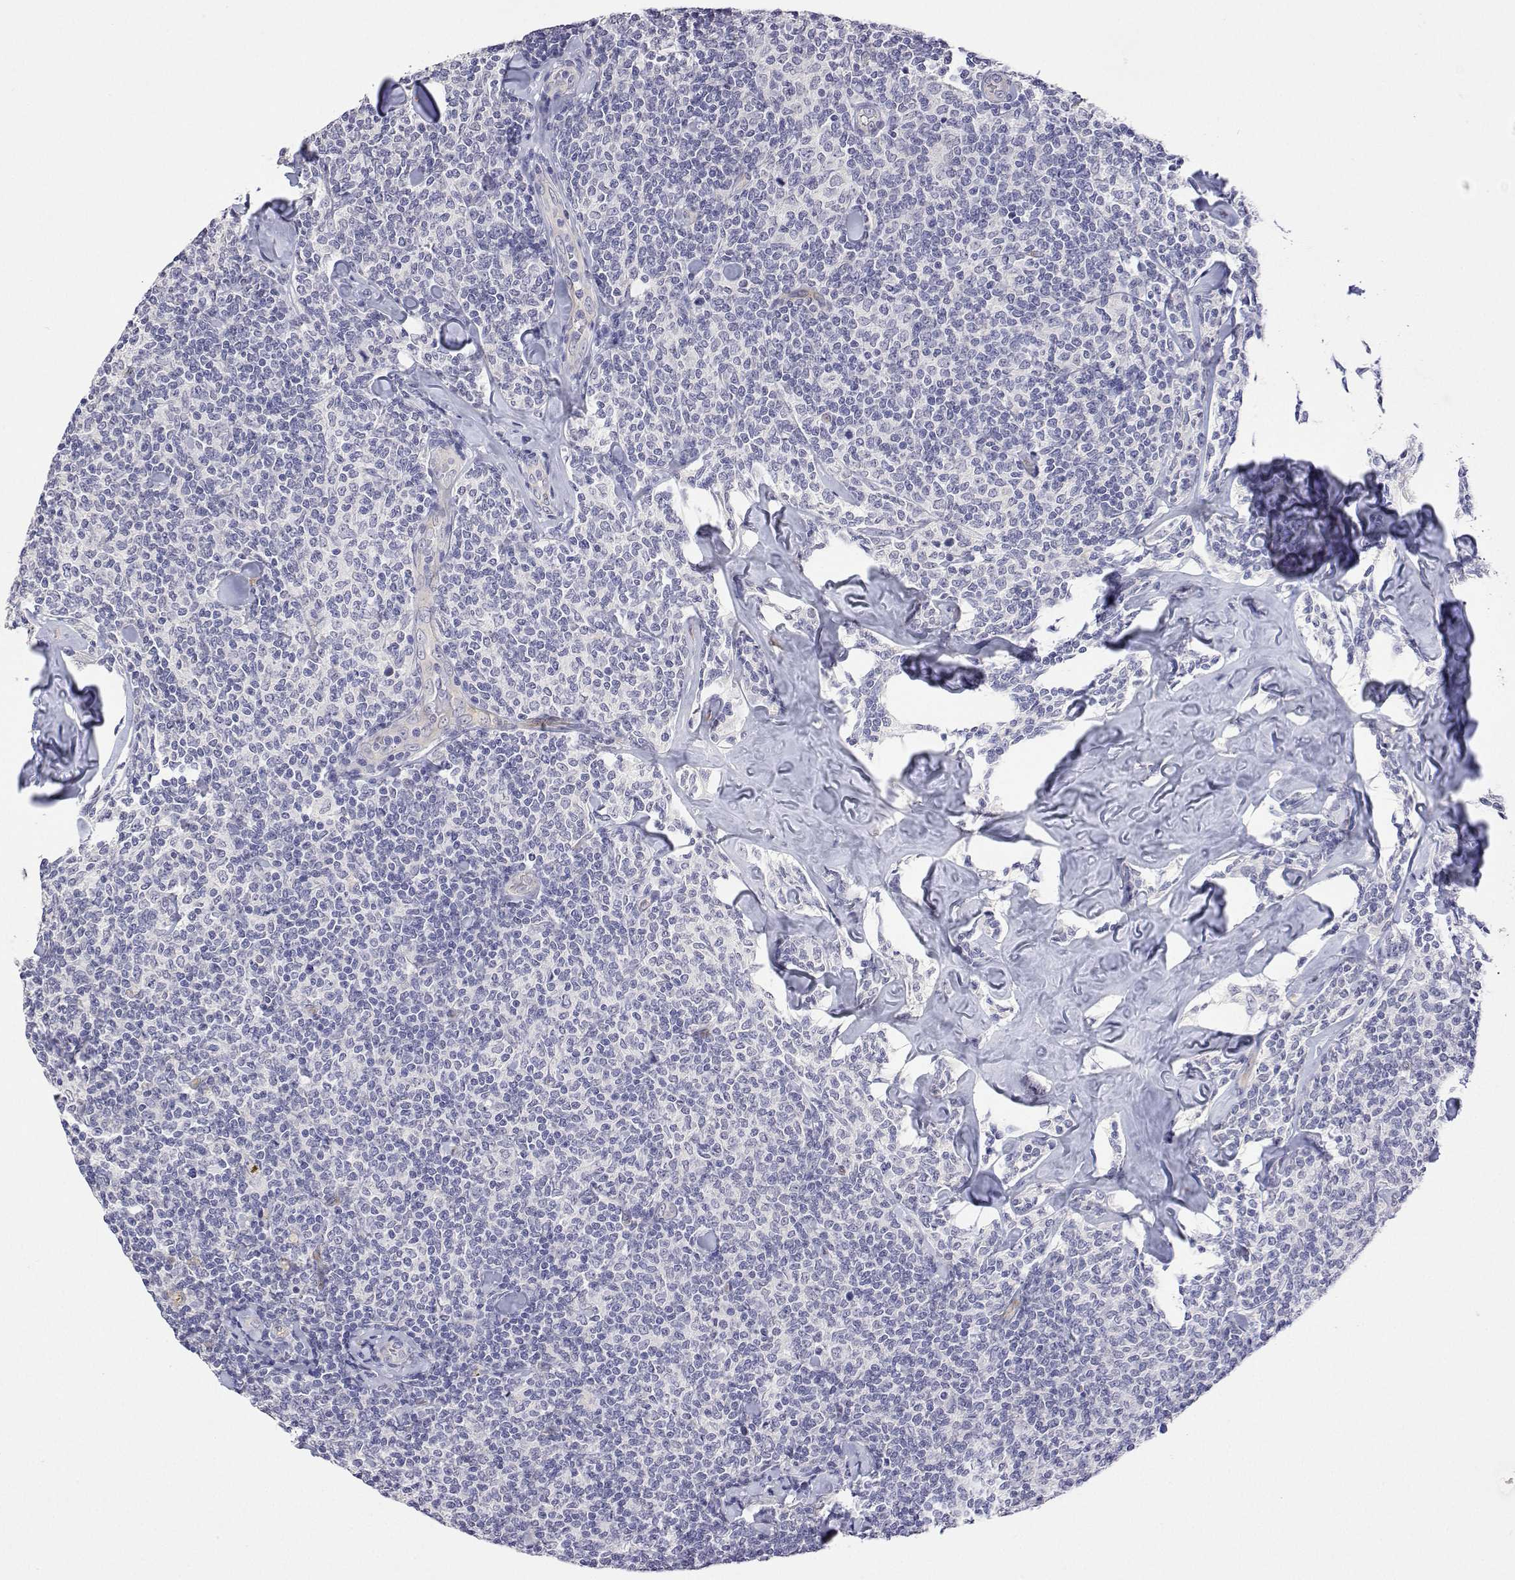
{"staining": {"intensity": "negative", "quantity": "none", "location": "none"}, "tissue": "lymphoma", "cell_type": "Tumor cells", "image_type": "cancer", "snomed": [{"axis": "morphology", "description": "Malignant lymphoma, non-Hodgkin's type, Low grade"}, {"axis": "topography", "description": "Lymph node"}], "caption": "IHC photomicrograph of lymphoma stained for a protein (brown), which shows no staining in tumor cells. (Brightfield microscopy of DAB immunohistochemistry at high magnification).", "gene": "PLCB1", "patient": {"sex": "female", "age": 56}}